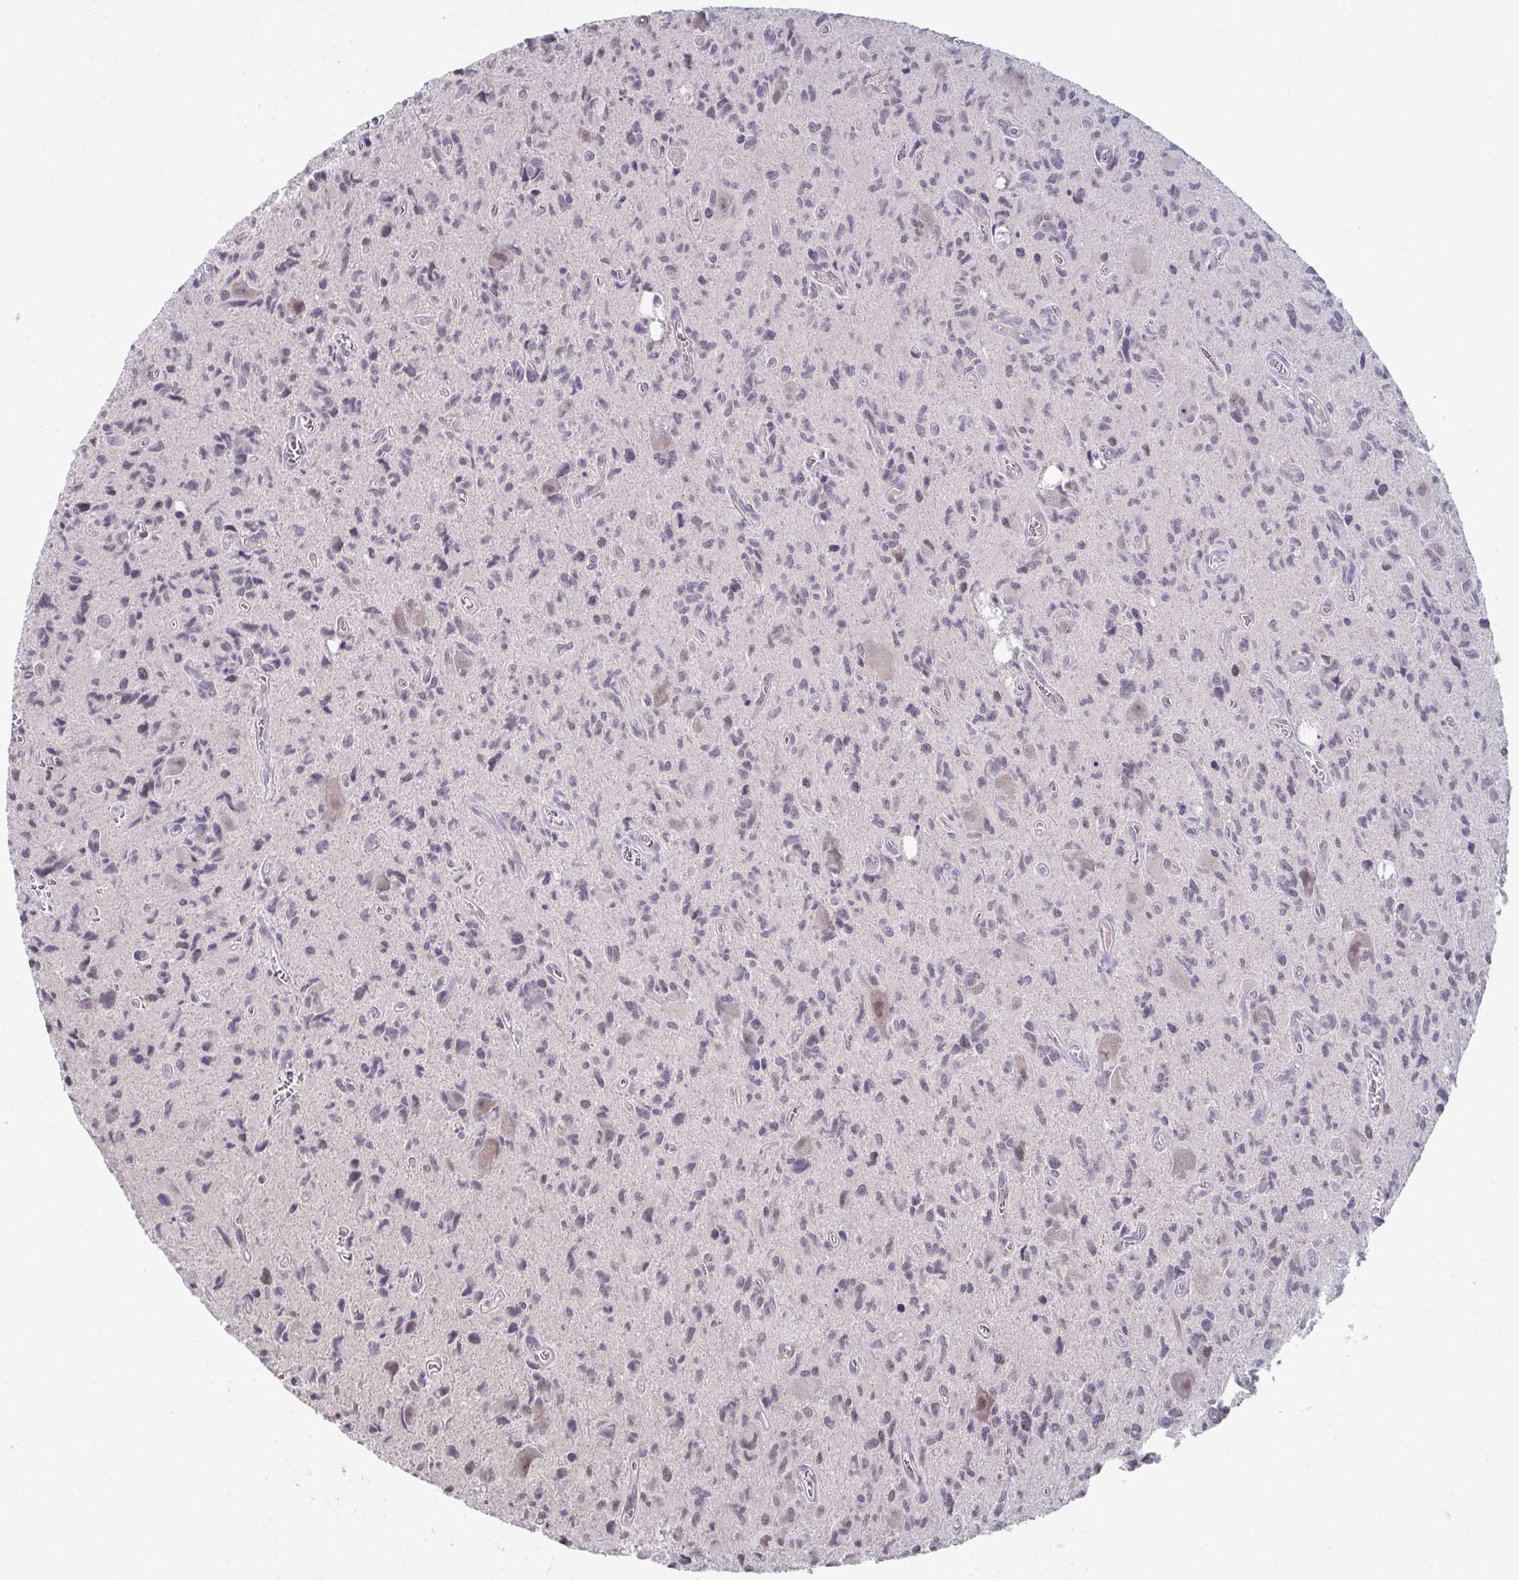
{"staining": {"intensity": "negative", "quantity": "none", "location": "none"}, "tissue": "glioma", "cell_type": "Tumor cells", "image_type": "cancer", "snomed": [{"axis": "morphology", "description": "Glioma, malignant, High grade"}, {"axis": "topography", "description": "Brain"}], "caption": "Immunohistochemistry micrograph of neoplastic tissue: human glioma stained with DAB (3,3'-diaminobenzidine) shows no significant protein expression in tumor cells. (Stains: DAB IHC with hematoxylin counter stain, Microscopy: brightfield microscopy at high magnification).", "gene": "ZNF214", "patient": {"sex": "male", "age": 76}}